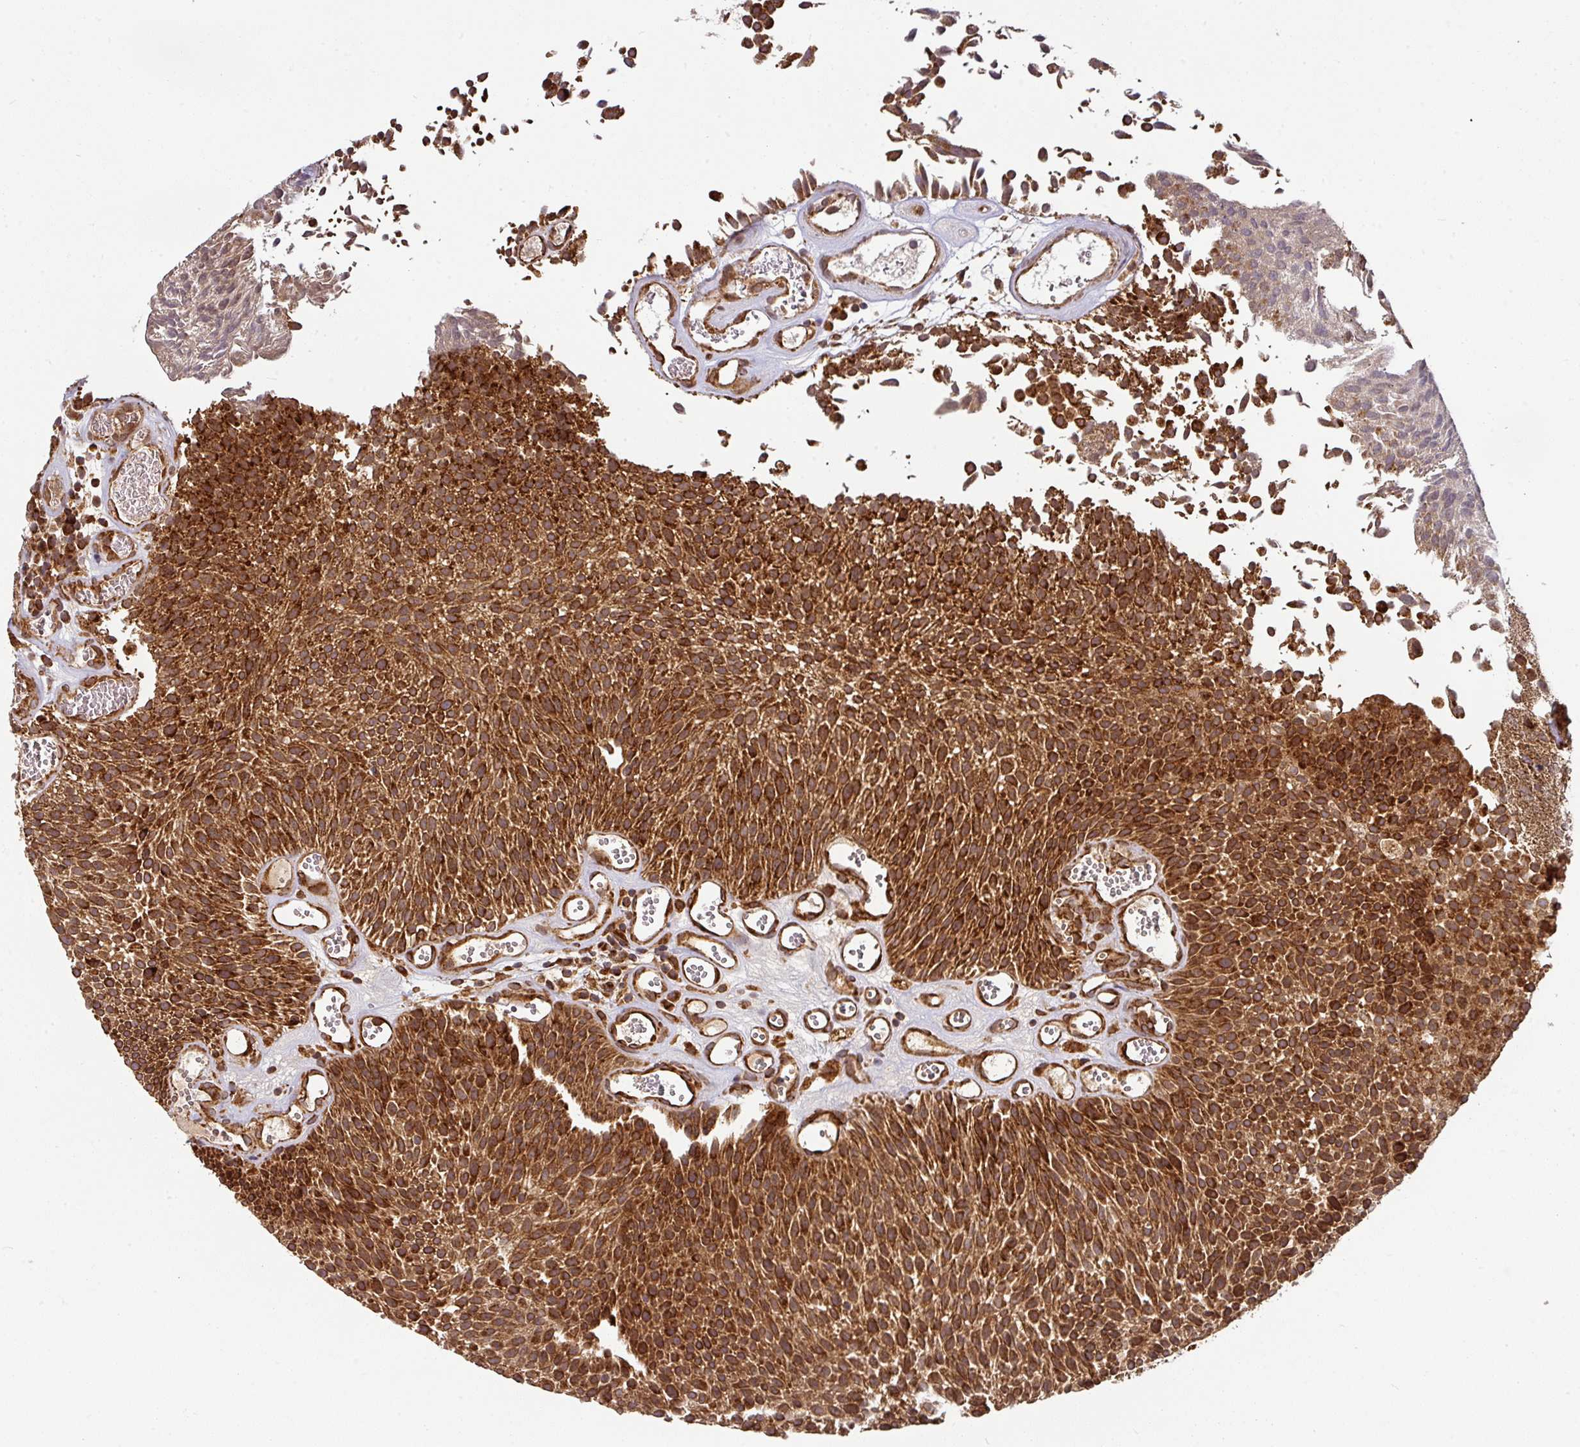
{"staining": {"intensity": "strong", "quantity": ">75%", "location": "cytoplasmic/membranous"}, "tissue": "urothelial cancer", "cell_type": "Tumor cells", "image_type": "cancer", "snomed": [{"axis": "morphology", "description": "Urothelial carcinoma, Low grade"}, {"axis": "topography", "description": "Urinary bladder"}], "caption": "IHC of human urothelial carcinoma (low-grade) shows high levels of strong cytoplasmic/membranous positivity in about >75% of tumor cells.", "gene": "TRAP1", "patient": {"sex": "female", "age": 79}}